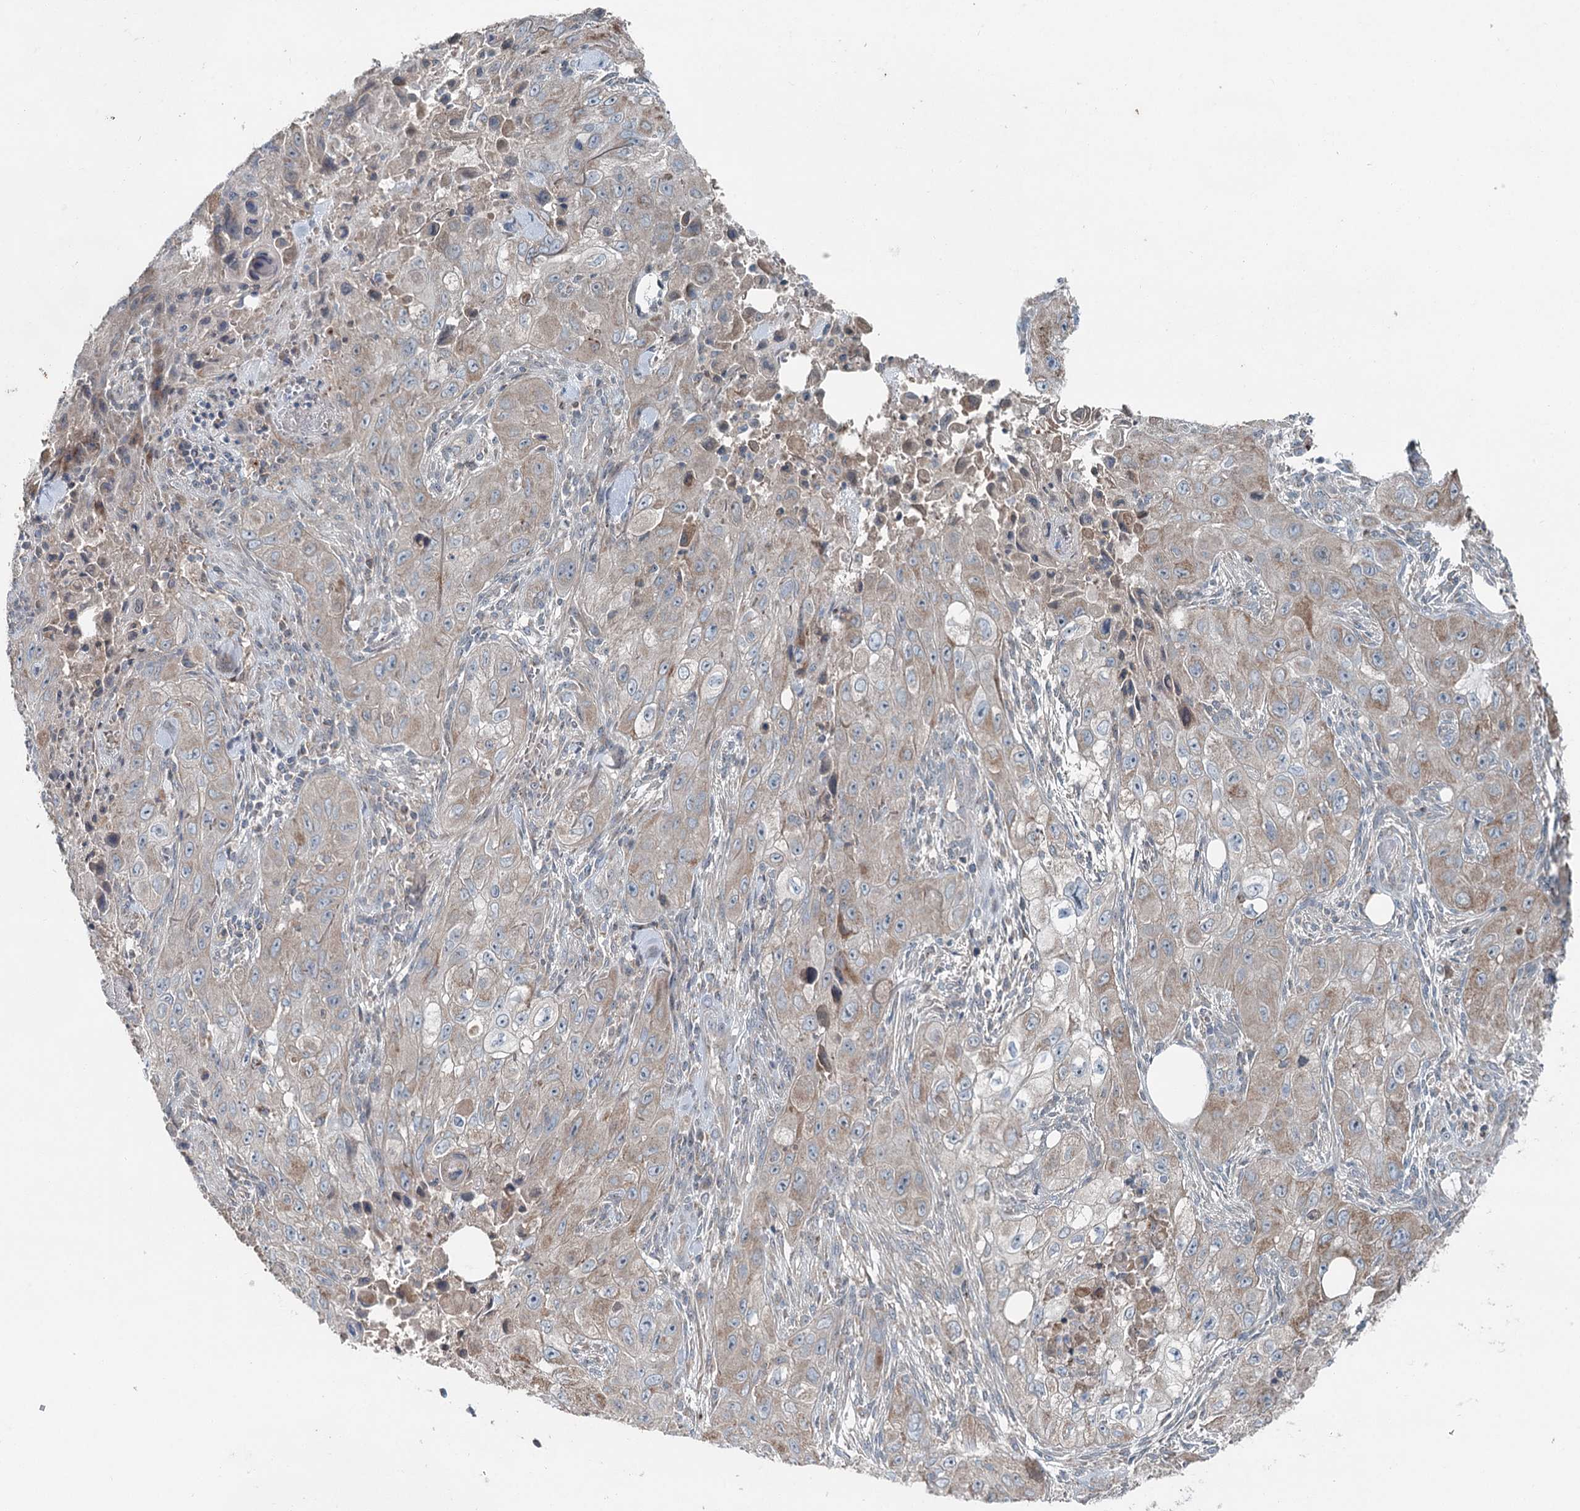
{"staining": {"intensity": "moderate", "quantity": "<25%", "location": "cytoplasmic/membranous"}, "tissue": "skin cancer", "cell_type": "Tumor cells", "image_type": "cancer", "snomed": [{"axis": "morphology", "description": "Squamous cell carcinoma, NOS"}, {"axis": "topography", "description": "Skin"}, {"axis": "topography", "description": "Subcutis"}], "caption": "Moderate cytoplasmic/membranous protein expression is appreciated in about <25% of tumor cells in skin squamous cell carcinoma. Using DAB (3,3'-diaminobenzidine) (brown) and hematoxylin (blue) stains, captured at high magnification using brightfield microscopy.", "gene": "CHCHD5", "patient": {"sex": "male", "age": 73}}